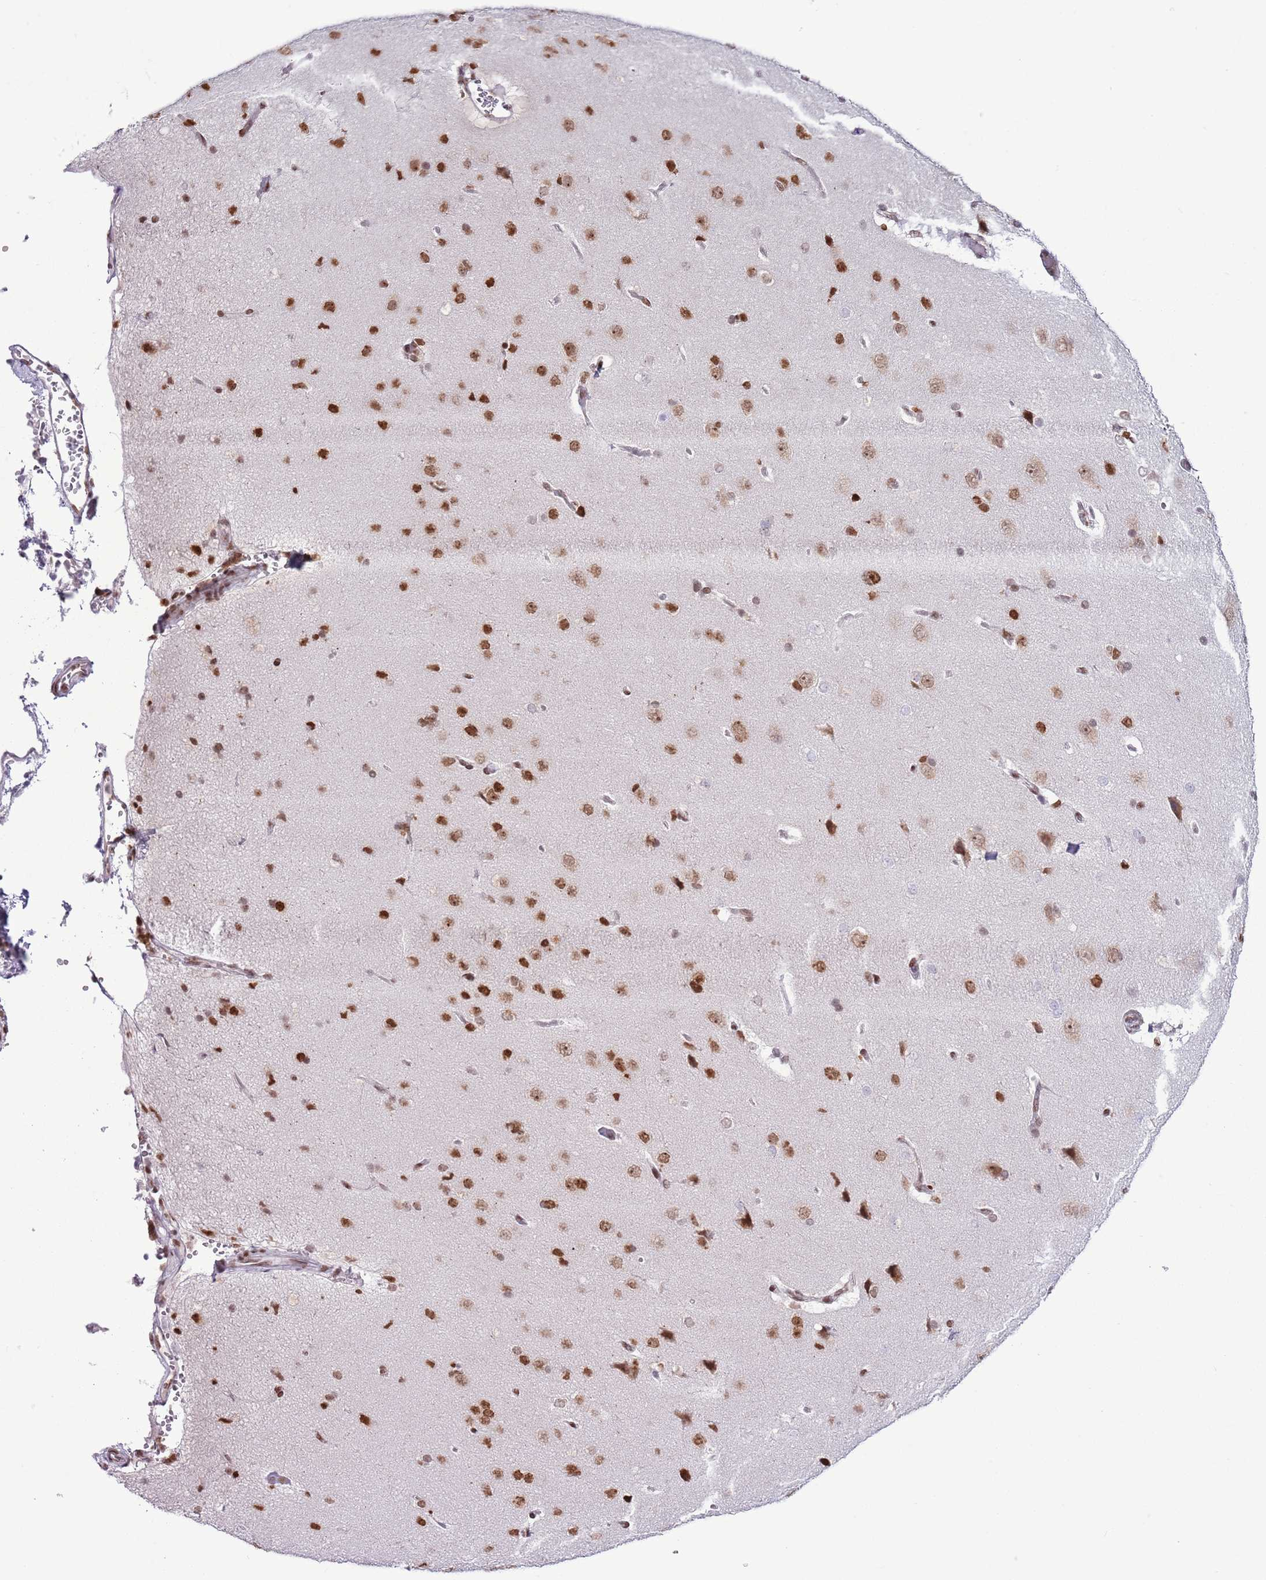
{"staining": {"intensity": "moderate", "quantity": ">75%", "location": "nuclear"}, "tissue": "cerebral cortex", "cell_type": "Endothelial cells", "image_type": "normal", "snomed": [{"axis": "morphology", "description": "Normal tissue, NOS"}, {"axis": "topography", "description": "Cerebral cortex"}], "caption": "Cerebral cortex stained for a protein displays moderate nuclear positivity in endothelial cells. (DAB (3,3'-diaminobenzidine) = brown stain, brightfield microscopy at high magnification).", "gene": "SELENOH", "patient": {"sex": "male", "age": 62}}